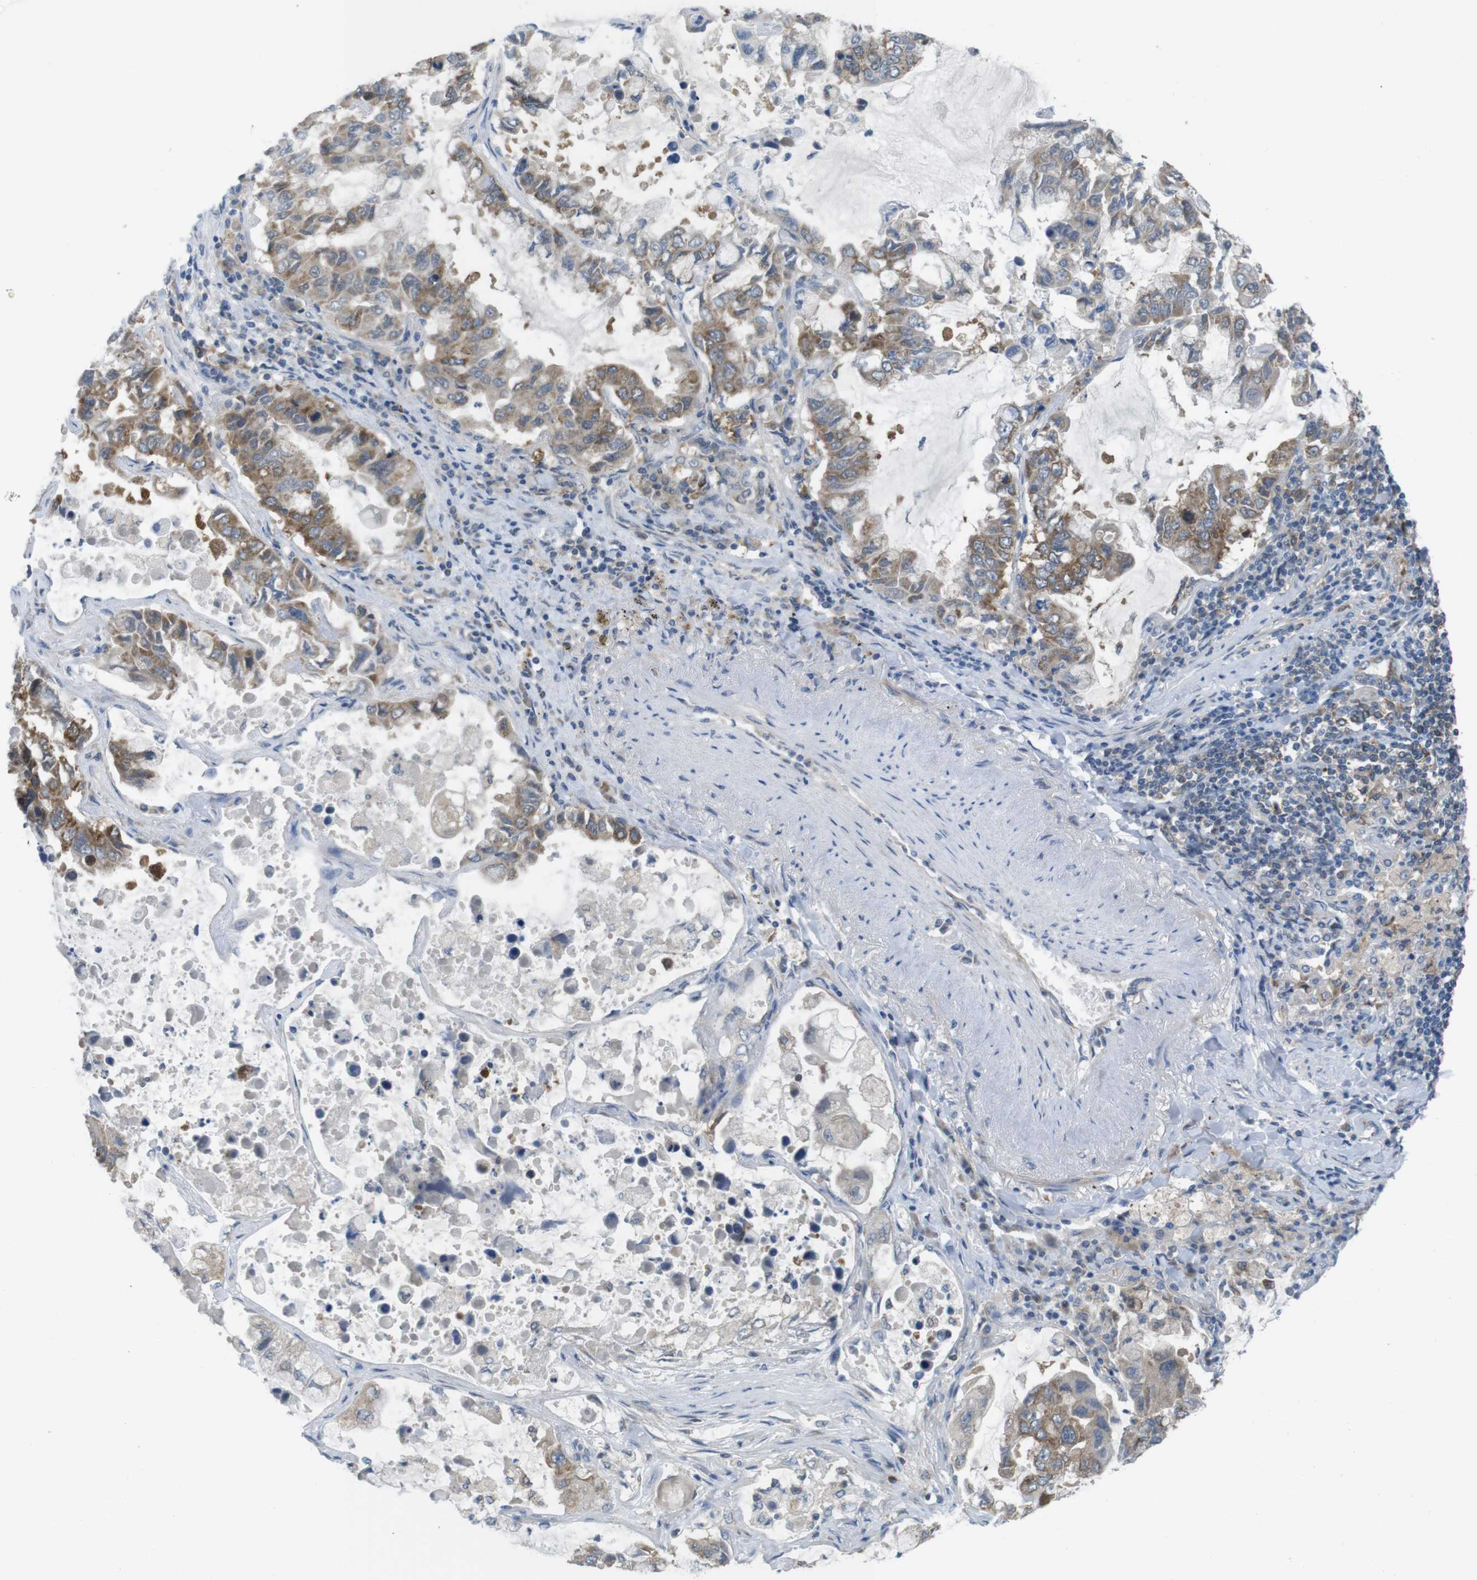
{"staining": {"intensity": "moderate", "quantity": ">75%", "location": "cytoplasmic/membranous"}, "tissue": "lung cancer", "cell_type": "Tumor cells", "image_type": "cancer", "snomed": [{"axis": "morphology", "description": "Adenocarcinoma, NOS"}, {"axis": "topography", "description": "Lung"}], "caption": "An image of human adenocarcinoma (lung) stained for a protein displays moderate cytoplasmic/membranous brown staining in tumor cells. The protein is shown in brown color, while the nuclei are stained blue.", "gene": "MTHFD1", "patient": {"sex": "male", "age": 64}}